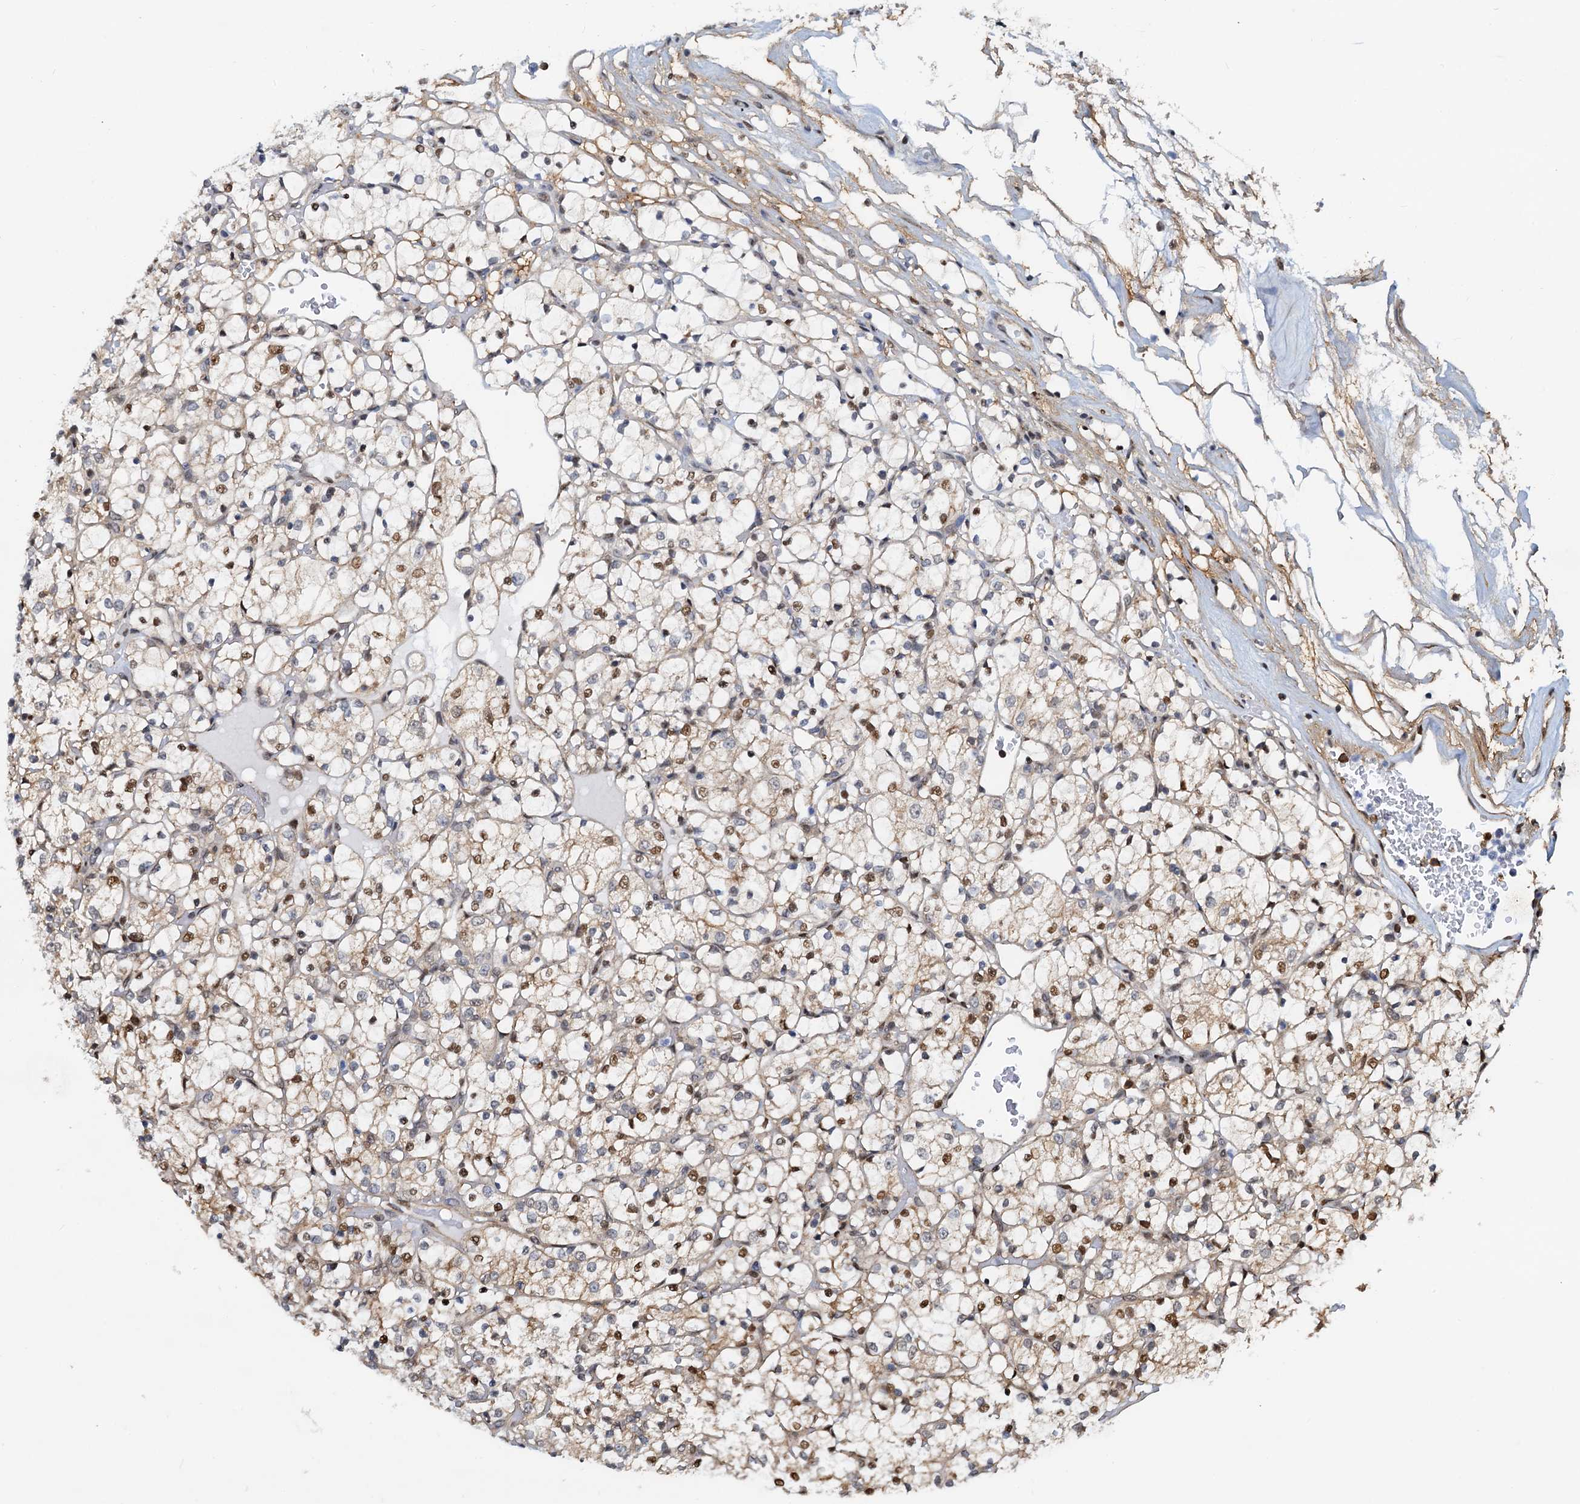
{"staining": {"intensity": "moderate", "quantity": "<25%", "location": "nuclear"}, "tissue": "renal cancer", "cell_type": "Tumor cells", "image_type": "cancer", "snomed": [{"axis": "morphology", "description": "Adenocarcinoma, NOS"}, {"axis": "topography", "description": "Kidney"}], "caption": "IHC image of human renal cancer (adenocarcinoma) stained for a protein (brown), which shows low levels of moderate nuclear expression in about <25% of tumor cells.", "gene": "PTGES3", "patient": {"sex": "female", "age": 69}}